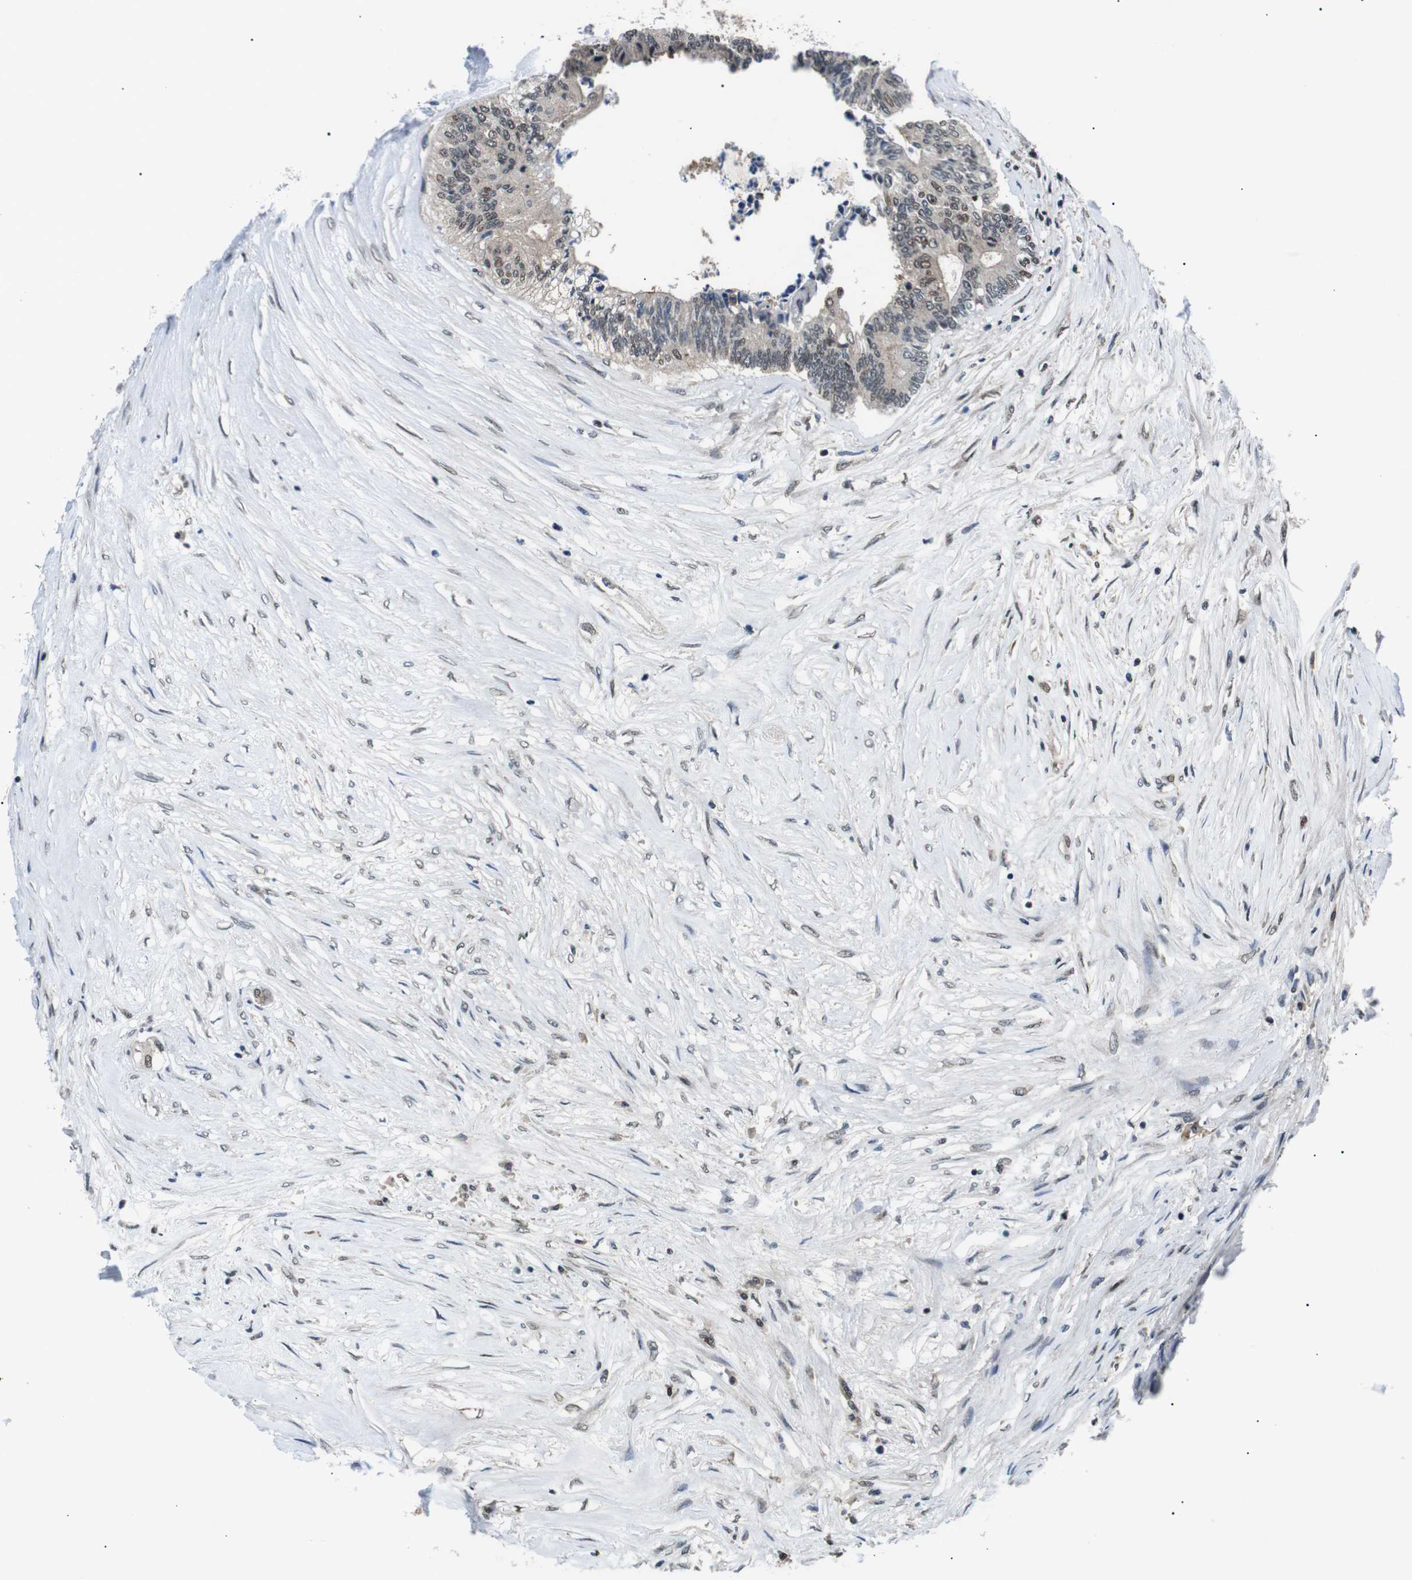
{"staining": {"intensity": "moderate", "quantity": "<25%", "location": "cytoplasmic/membranous,nuclear"}, "tissue": "colorectal cancer", "cell_type": "Tumor cells", "image_type": "cancer", "snomed": [{"axis": "morphology", "description": "Adenocarcinoma, NOS"}, {"axis": "topography", "description": "Rectum"}], "caption": "This photomicrograph exhibits IHC staining of human colorectal cancer, with low moderate cytoplasmic/membranous and nuclear positivity in about <25% of tumor cells.", "gene": "SKP1", "patient": {"sex": "male", "age": 63}}